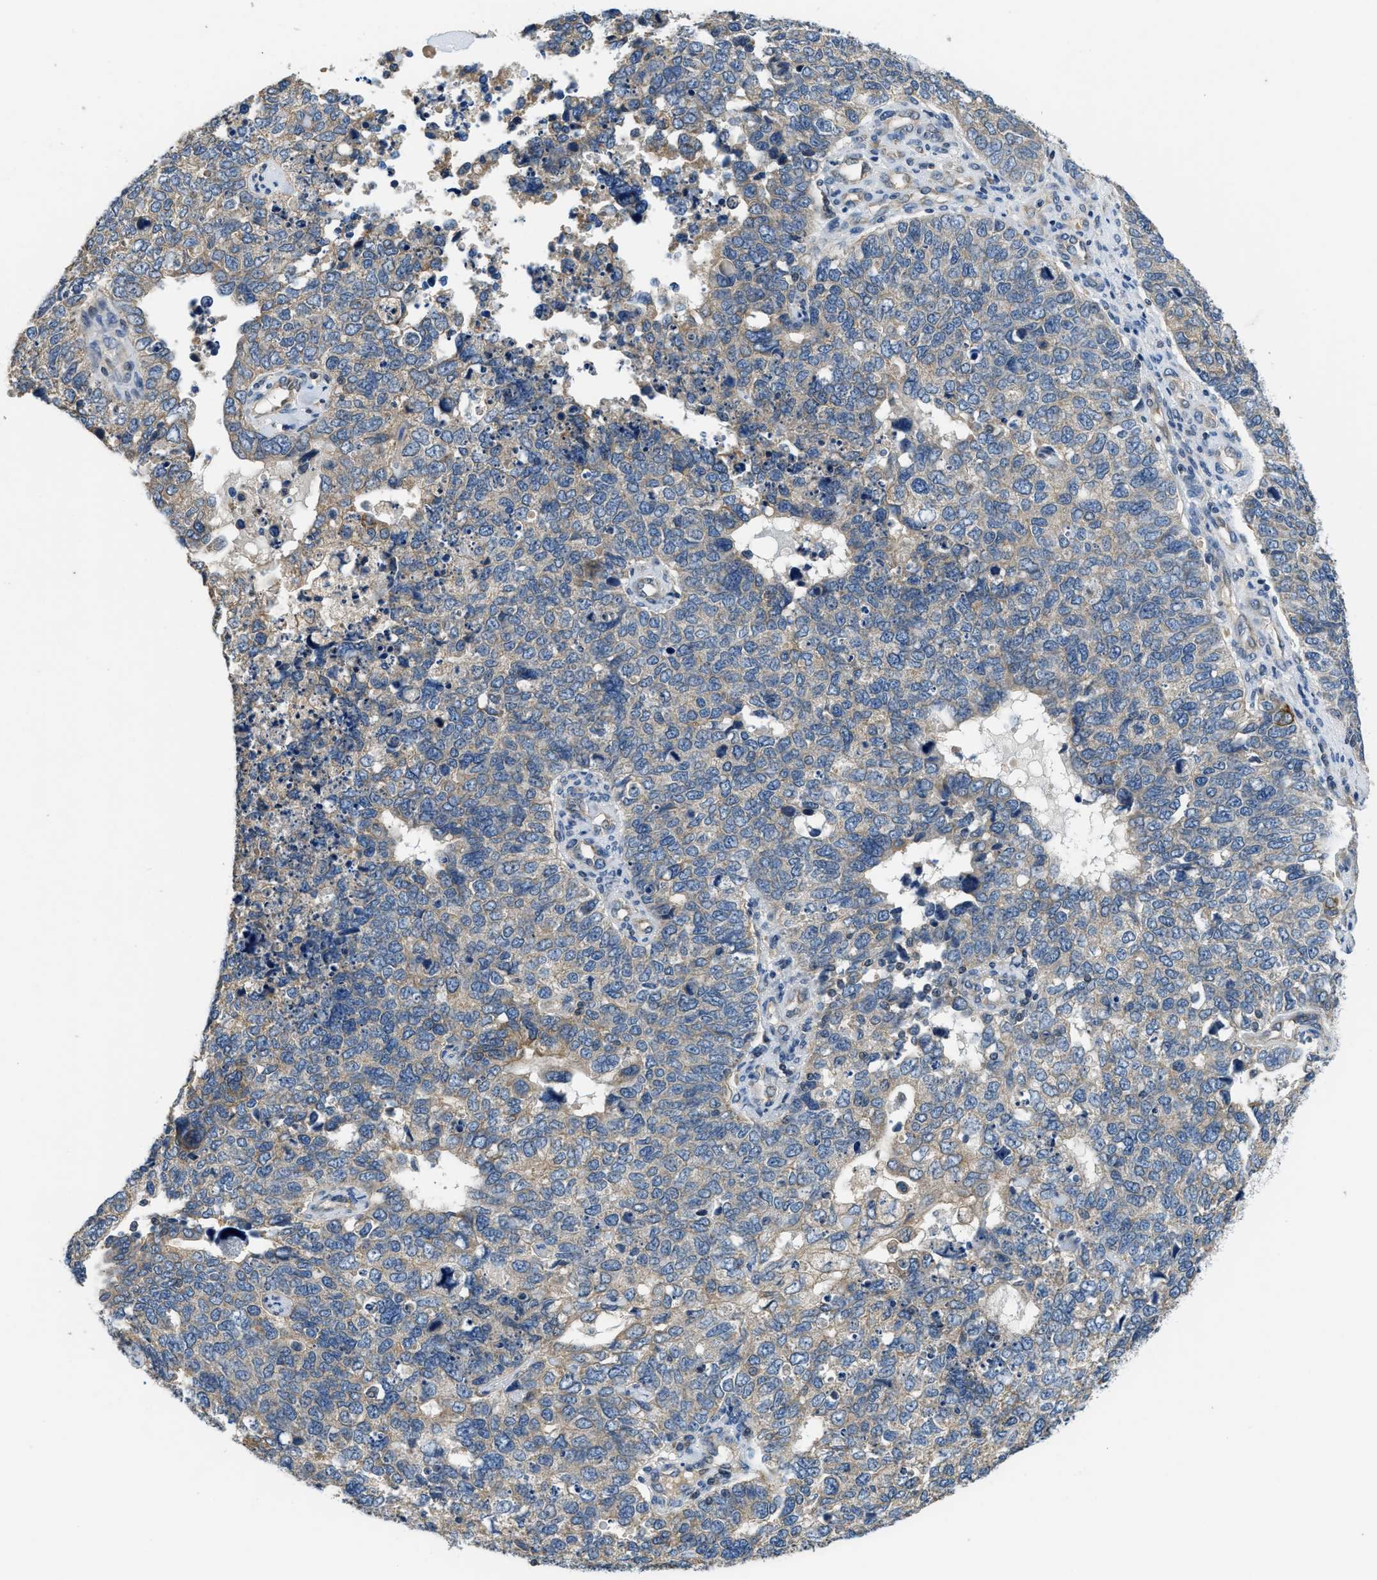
{"staining": {"intensity": "weak", "quantity": "25%-75%", "location": "cytoplasmic/membranous"}, "tissue": "cervical cancer", "cell_type": "Tumor cells", "image_type": "cancer", "snomed": [{"axis": "morphology", "description": "Squamous cell carcinoma, NOS"}, {"axis": "topography", "description": "Cervix"}], "caption": "Cervical squamous cell carcinoma tissue exhibits weak cytoplasmic/membranous positivity in approximately 25%-75% of tumor cells, visualized by immunohistochemistry.", "gene": "SSH2", "patient": {"sex": "female", "age": 63}}